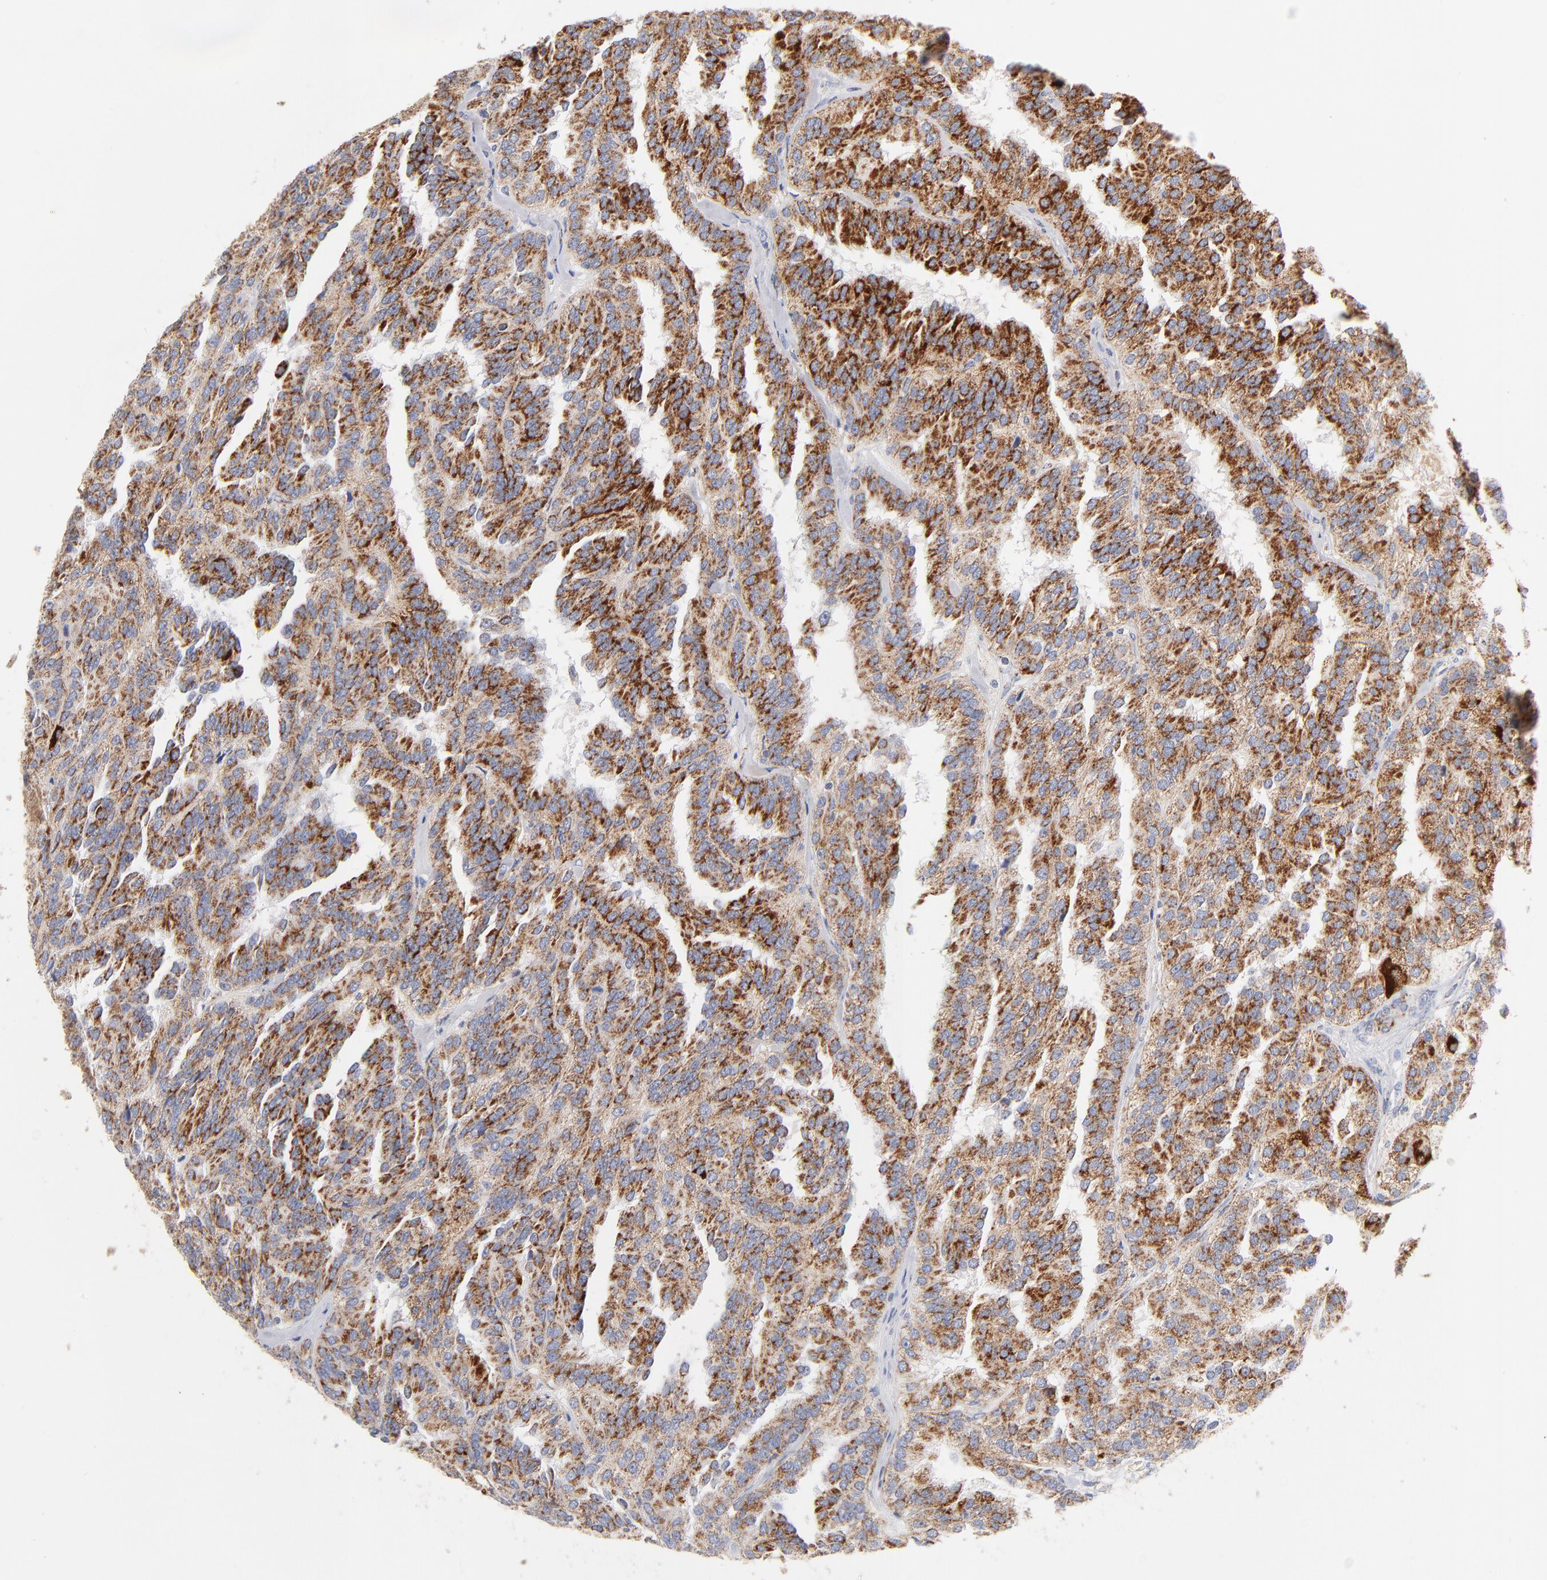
{"staining": {"intensity": "moderate", "quantity": ">75%", "location": "cytoplasmic/membranous"}, "tissue": "renal cancer", "cell_type": "Tumor cells", "image_type": "cancer", "snomed": [{"axis": "morphology", "description": "Adenocarcinoma, NOS"}, {"axis": "topography", "description": "Kidney"}], "caption": "Human renal cancer (adenocarcinoma) stained for a protein (brown) demonstrates moderate cytoplasmic/membranous positive staining in approximately >75% of tumor cells.", "gene": "DLAT", "patient": {"sex": "male", "age": 46}}